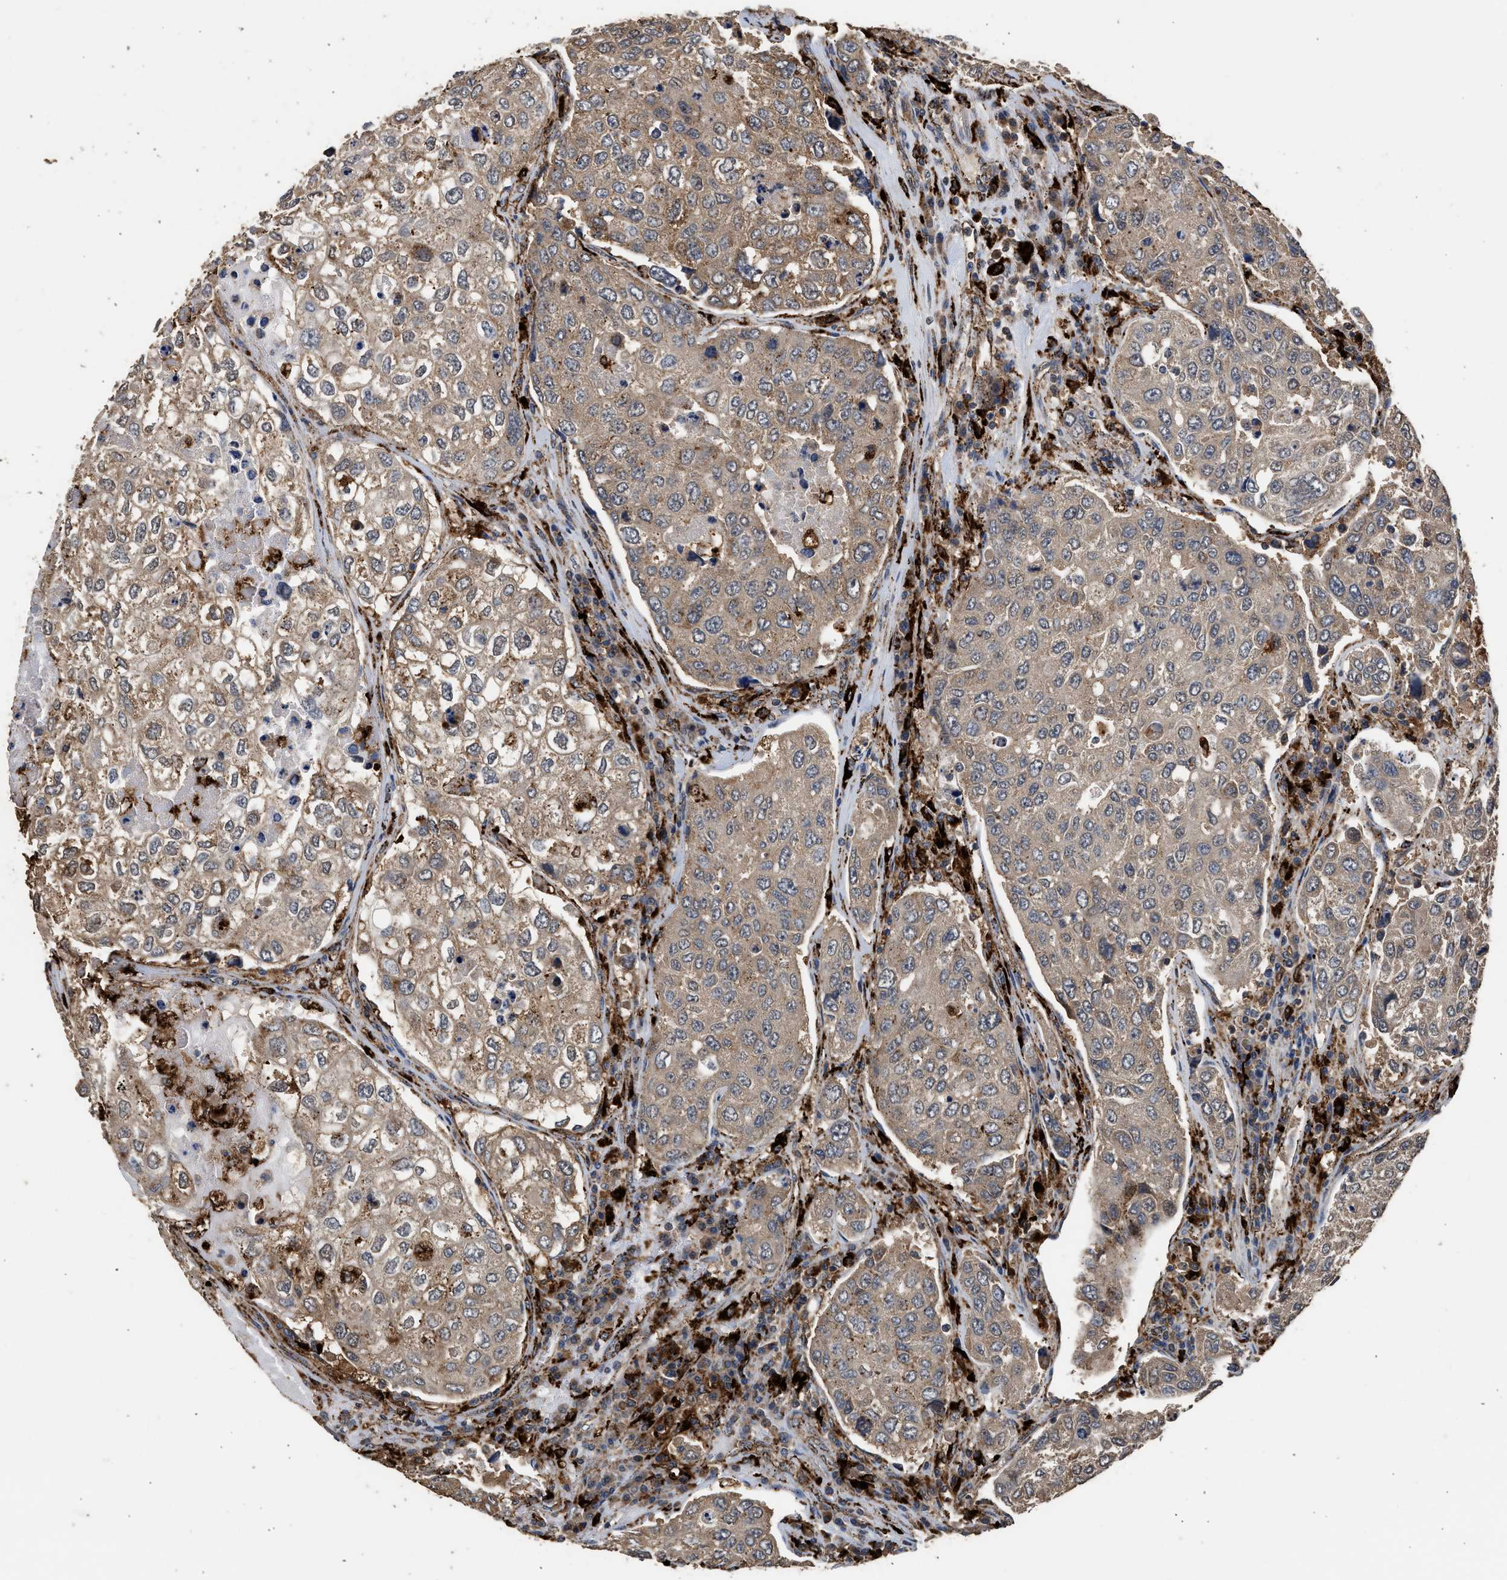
{"staining": {"intensity": "moderate", "quantity": ">75%", "location": "cytoplasmic/membranous"}, "tissue": "urothelial cancer", "cell_type": "Tumor cells", "image_type": "cancer", "snomed": [{"axis": "morphology", "description": "Urothelial carcinoma, High grade"}, {"axis": "topography", "description": "Lymph node"}, {"axis": "topography", "description": "Urinary bladder"}], "caption": "Tumor cells exhibit moderate cytoplasmic/membranous expression in about >75% of cells in urothelial cancer.", "gene": "CTSV", "patient": {"sex": "male", "age": 51}}